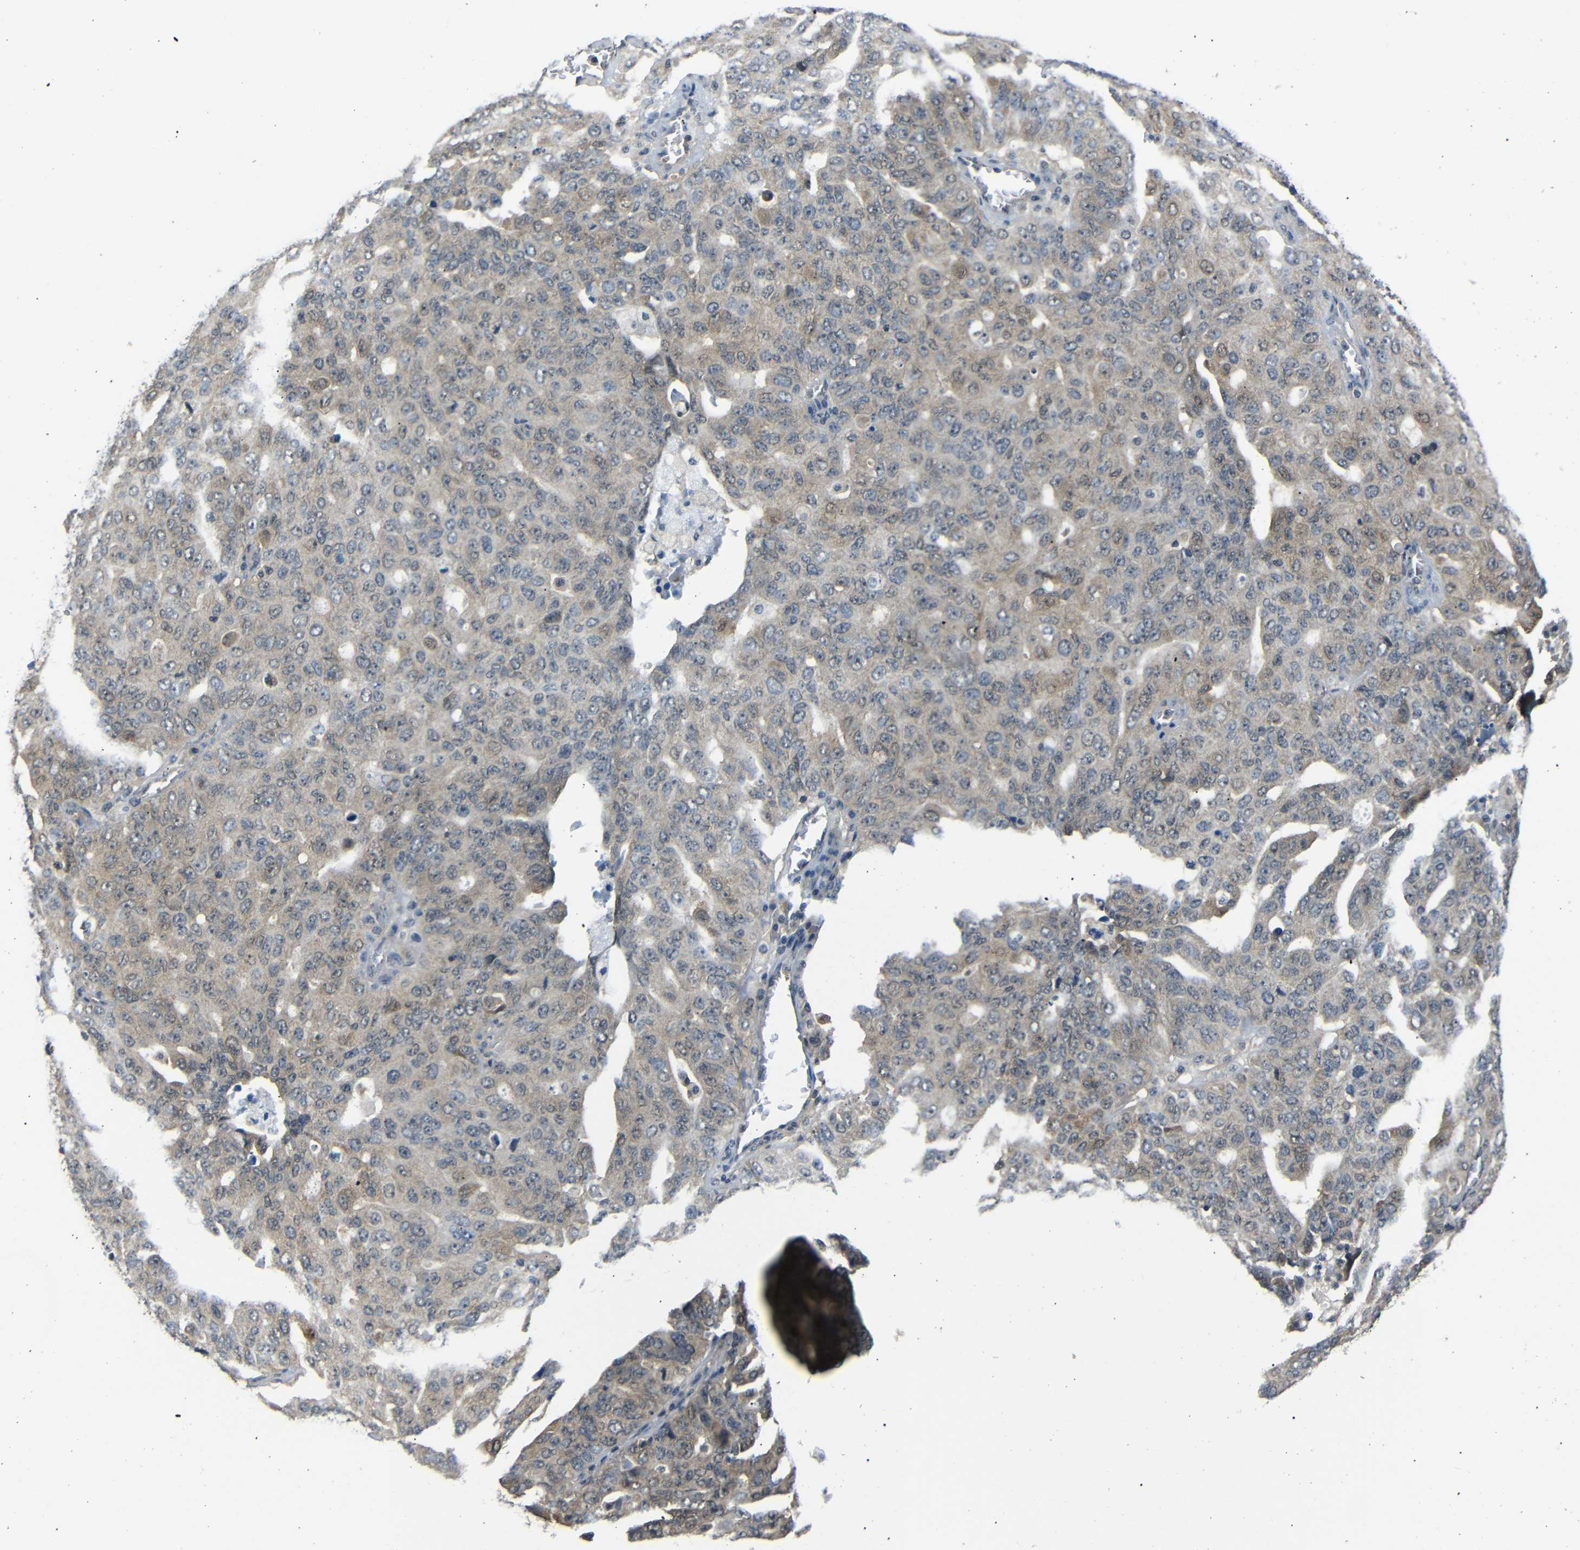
{"staining": {"intensity": "weak", "quantity": ">75%", "location": "cytoplasmic/membranous"}, "tissue": "ovarian cancer", "cell_type": "Tumor cells", "image_type": "cancer", "snomed": [{"axis": "morphology", "description": "Carcinoma, endometroid"}, {"axis": "topography", "description": "Ovary"}], "caption": "IHC (DAB (3,3'-diaminobenzidine)) staining of ovarian cancer reveals weak cytoplasmic/membranous protein staining in about >75% of tumor cells. The protein of interest is stained brown, and the nuclei are stained in blue (DAB IHC with brightfield microscopy, high magnification).", "gene": "UBXN1", "patient": {"sex": "female", "age": 62}}